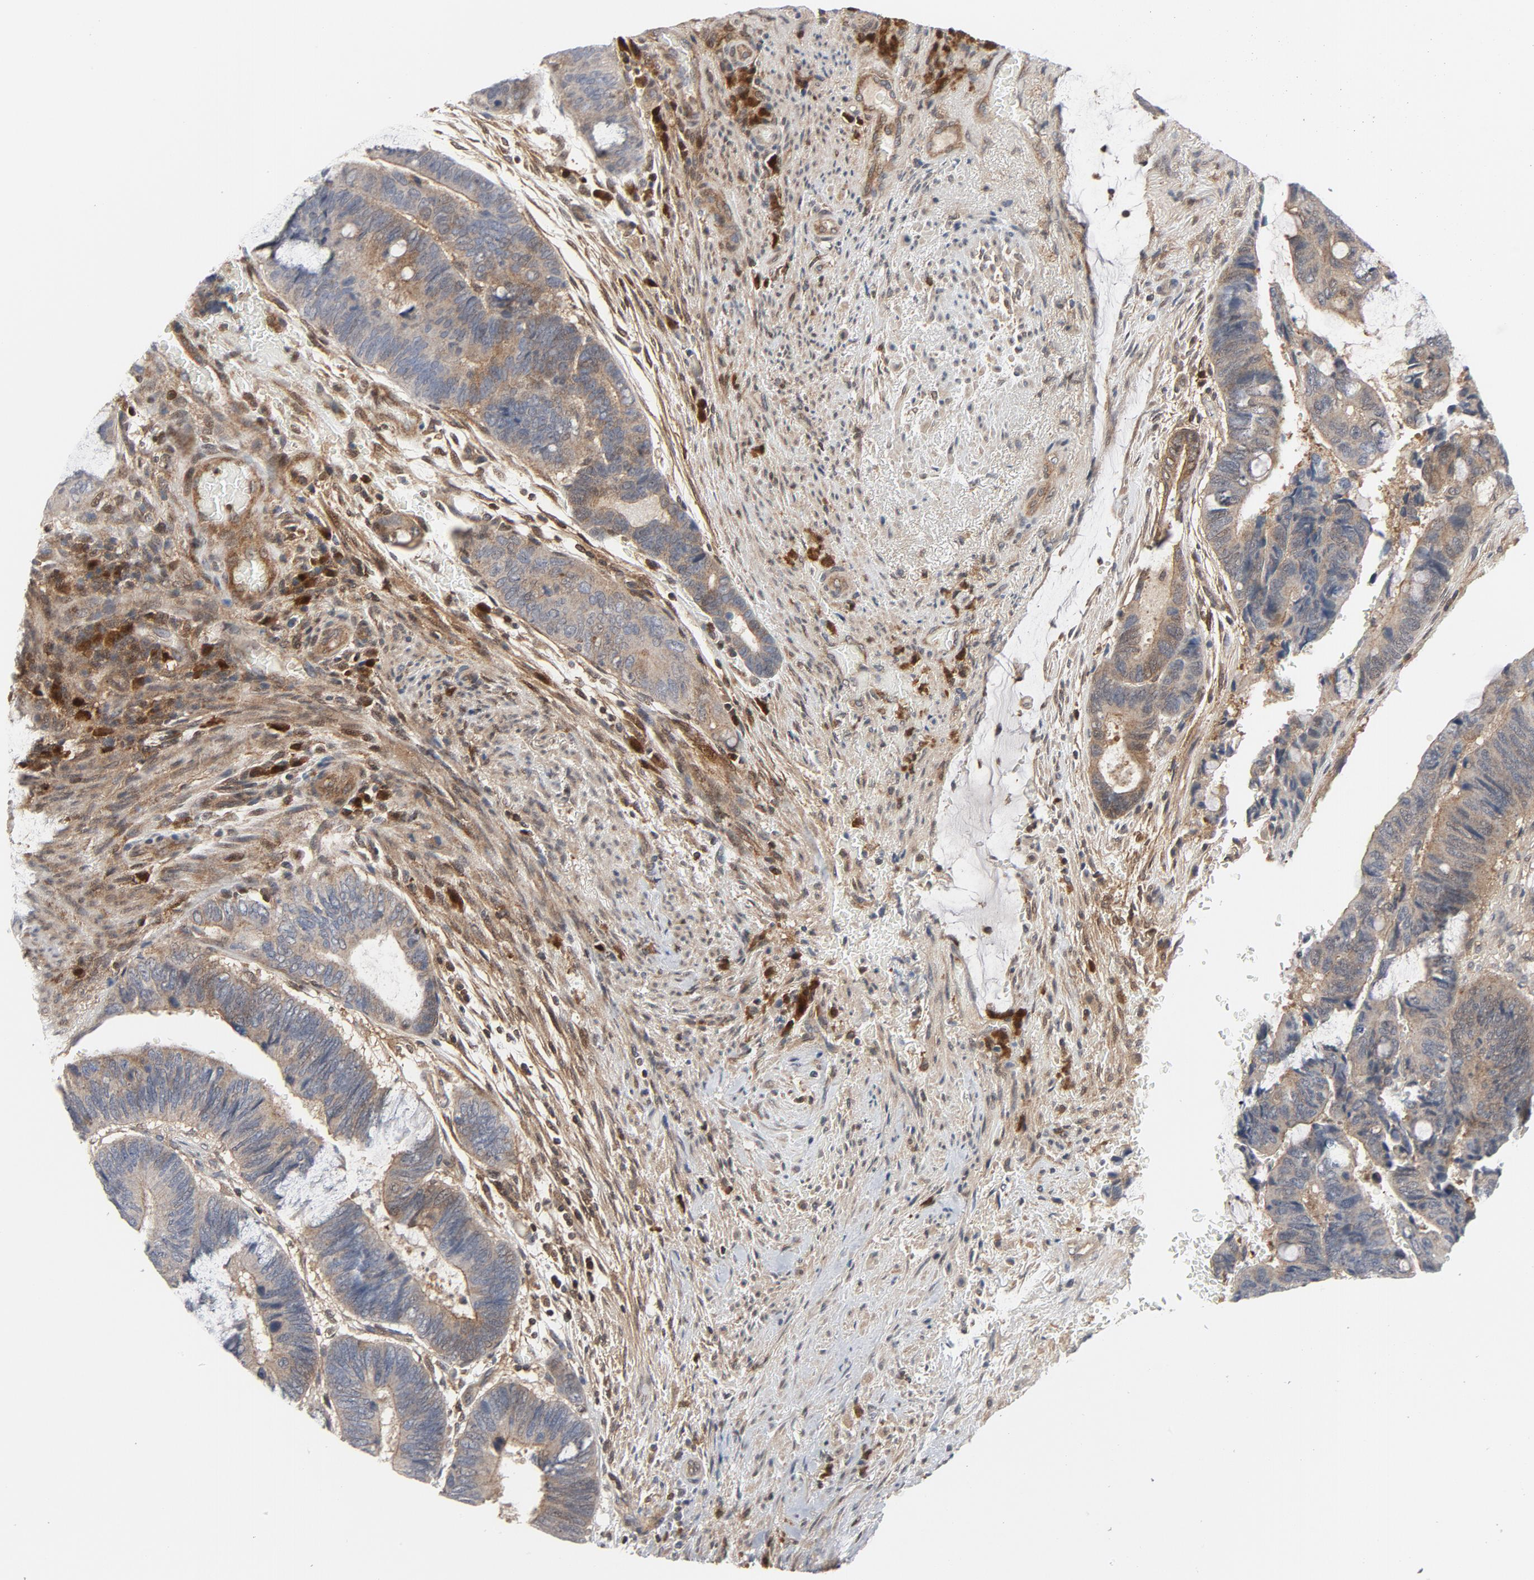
{"staining": {"intensity": "weak", "quantity": "25%-75%", "location": "cytoplasmic/membranous"}, "tissue": "colorectal cancer", "cell_type": "Tumor cells", "image_type": "cancer", "snomed": [{"axis": "morphology", "description": "Normal tissue, NOS"}, {"axis": "morphology", "description": "Adenocarcinoma, NOS"}, {"axis": "topography", "description": "Rectum"}], "caption": "Protein staining of colorectal cancer (adenocarcinoma) tissue shows weak cytoplasmic/membranous expression in about 25%-75% of tumor cells. Using DAB (brown) and hematoxylin (blue) stains, captured at high magnification using brightfield microscopy.", "gene": "TRADD", "patient": {"sex": "male", "age": 92}}